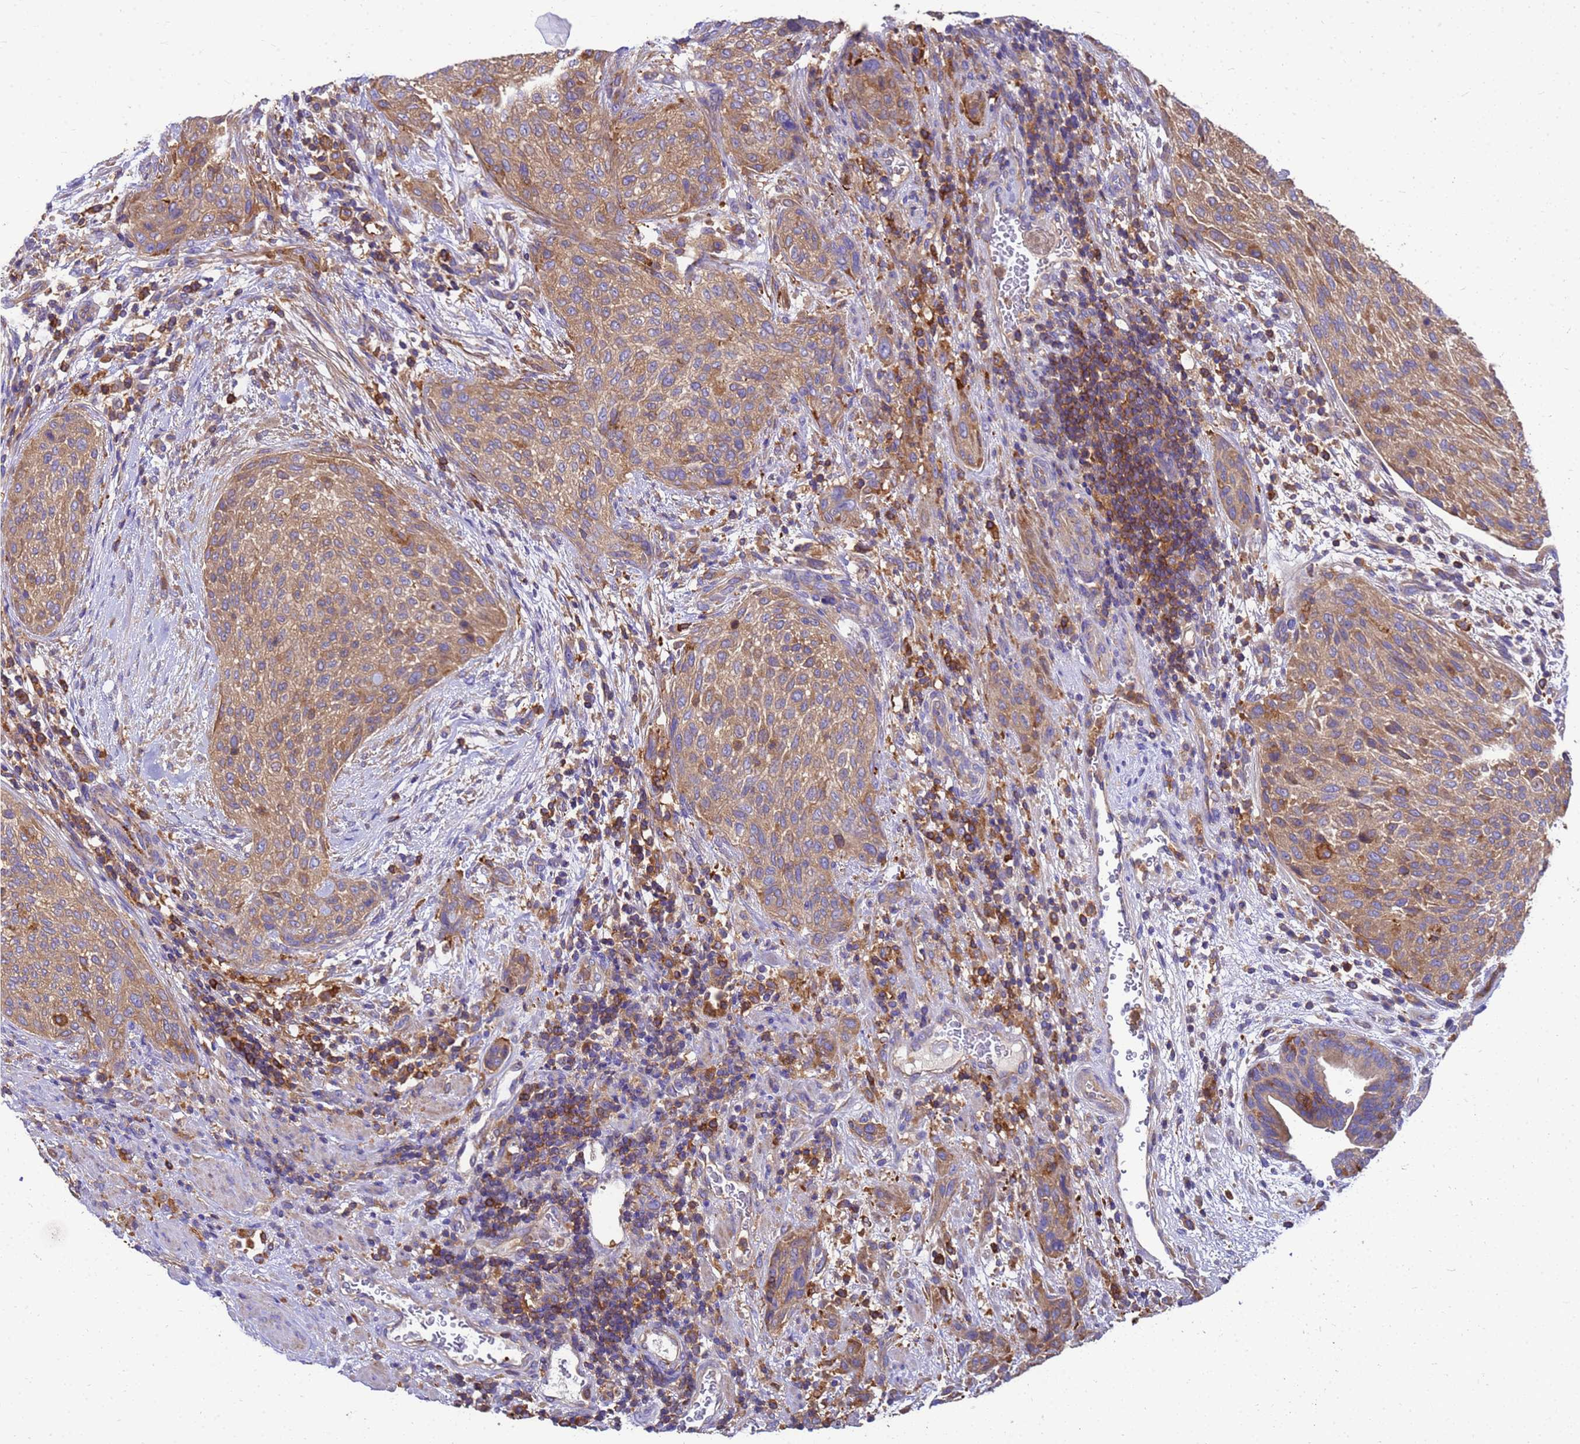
{"staining": {"intensity": "moderate", "quantity": ">75%", "location": "cytoplasmic/membranous"}, "tissue": "urothelial cancer", "cell_type": "Tumor cells", "image_type": "cancer", "snomed": [{"axis": "morphology", "description": "Urothelial carcinoma, High grade"}, {"axis": "topography", "description": "Urinary bladder"}], "caption": "Protein expression analysis of human urothelial carcinoma (high-grade) reveals moderate cytoplasmic/membranous expression in about >75% of tumor cells.", "gene": "ZNF235", "patient": {"sex": "male", "age": 35}}